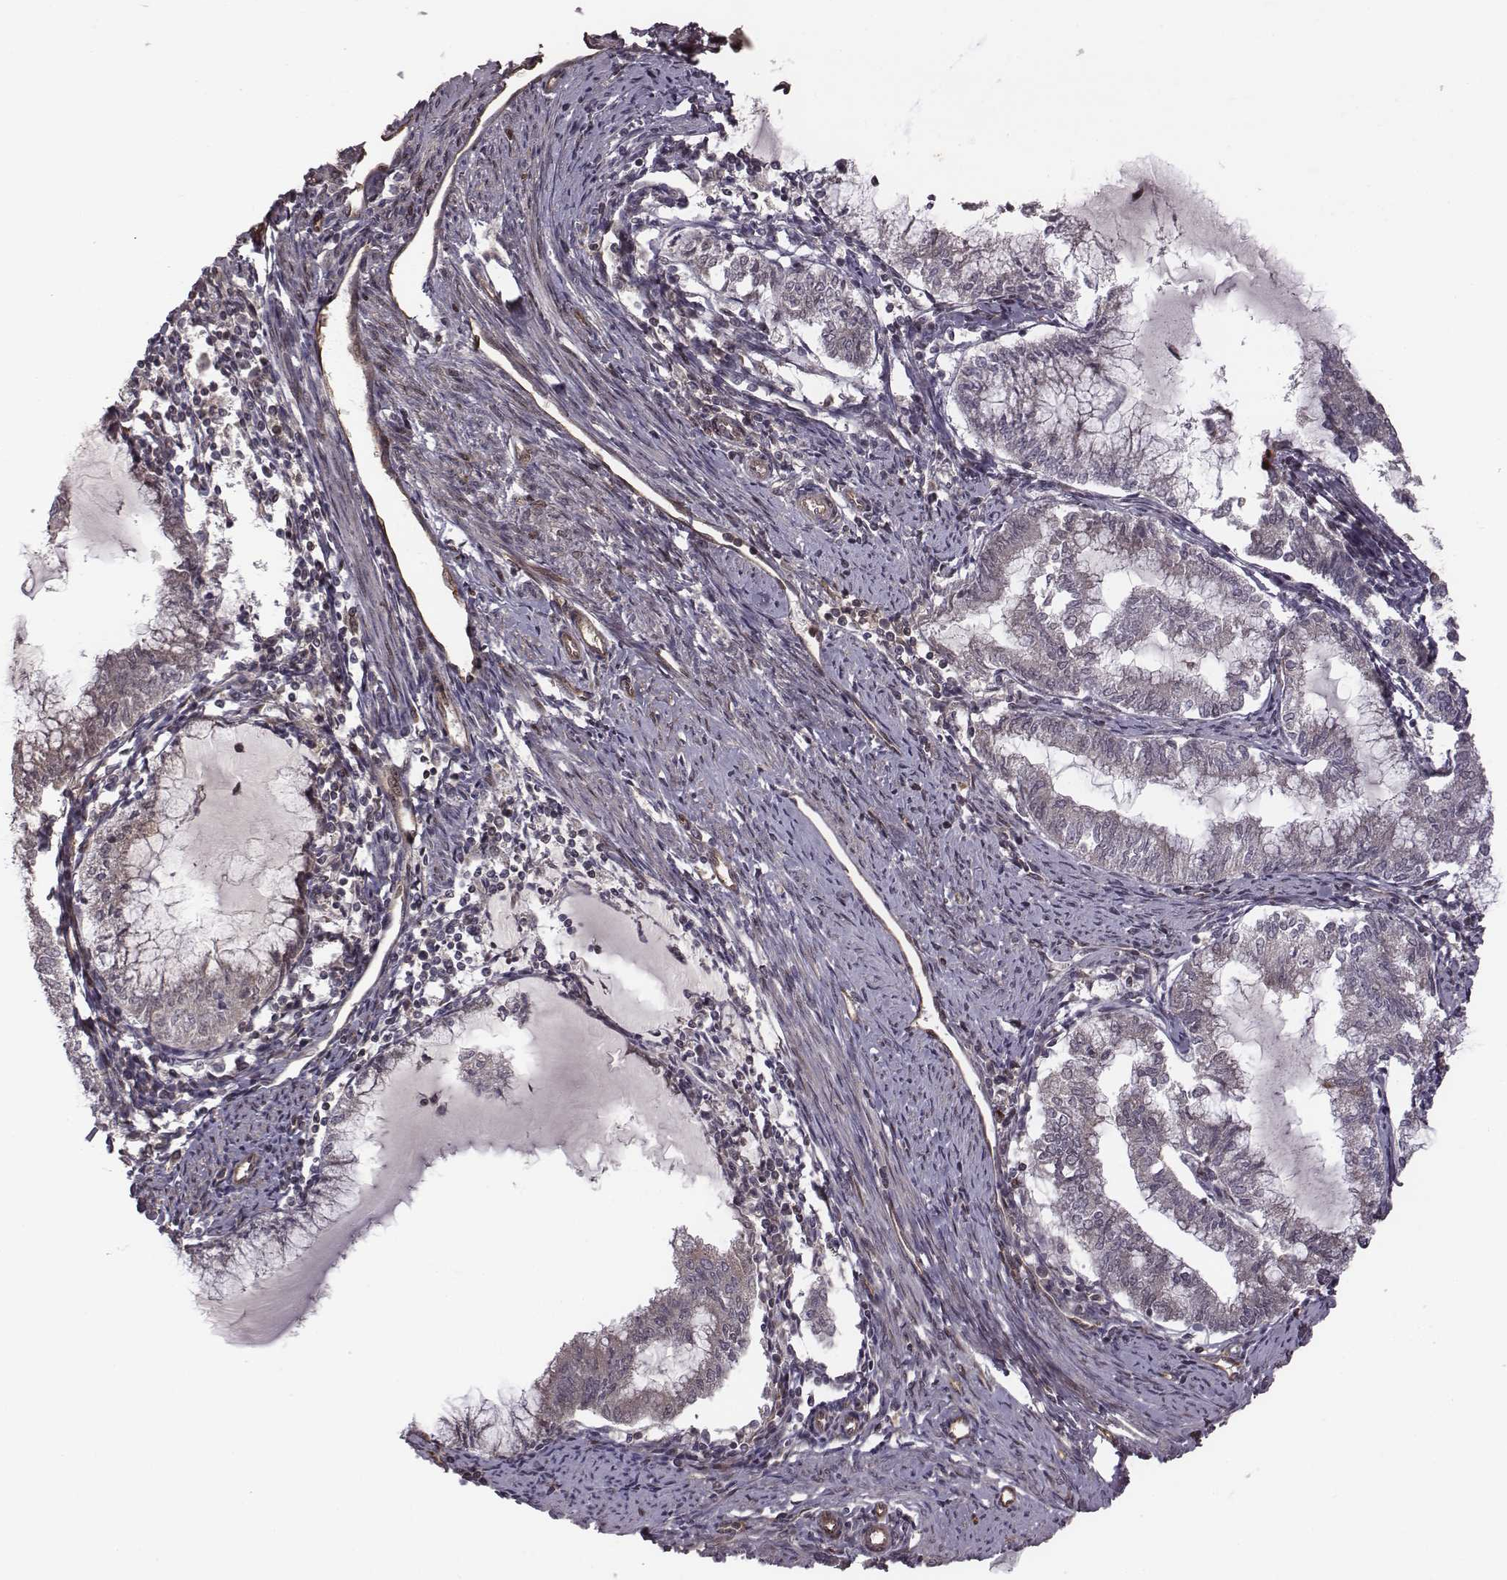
{"staining": {"intensity": "negative", "quantity": "none", "location": "none"}, "tissue": "endometrial cancer", "cell_type": "Tumor cells", "image_type": "cancer", "snomed": [{"axis": "morphology", "description": "Adenocarcinoma, NOS"}, {"axis": "topography", "description": "Endometrium"}], "caption": "IHC of endometrial cancer exhibits no positivity in tumor cells. Nuclei are stained in blue.", "gene": "RPL3", "patient": {"sex": "female", "age": 79}}